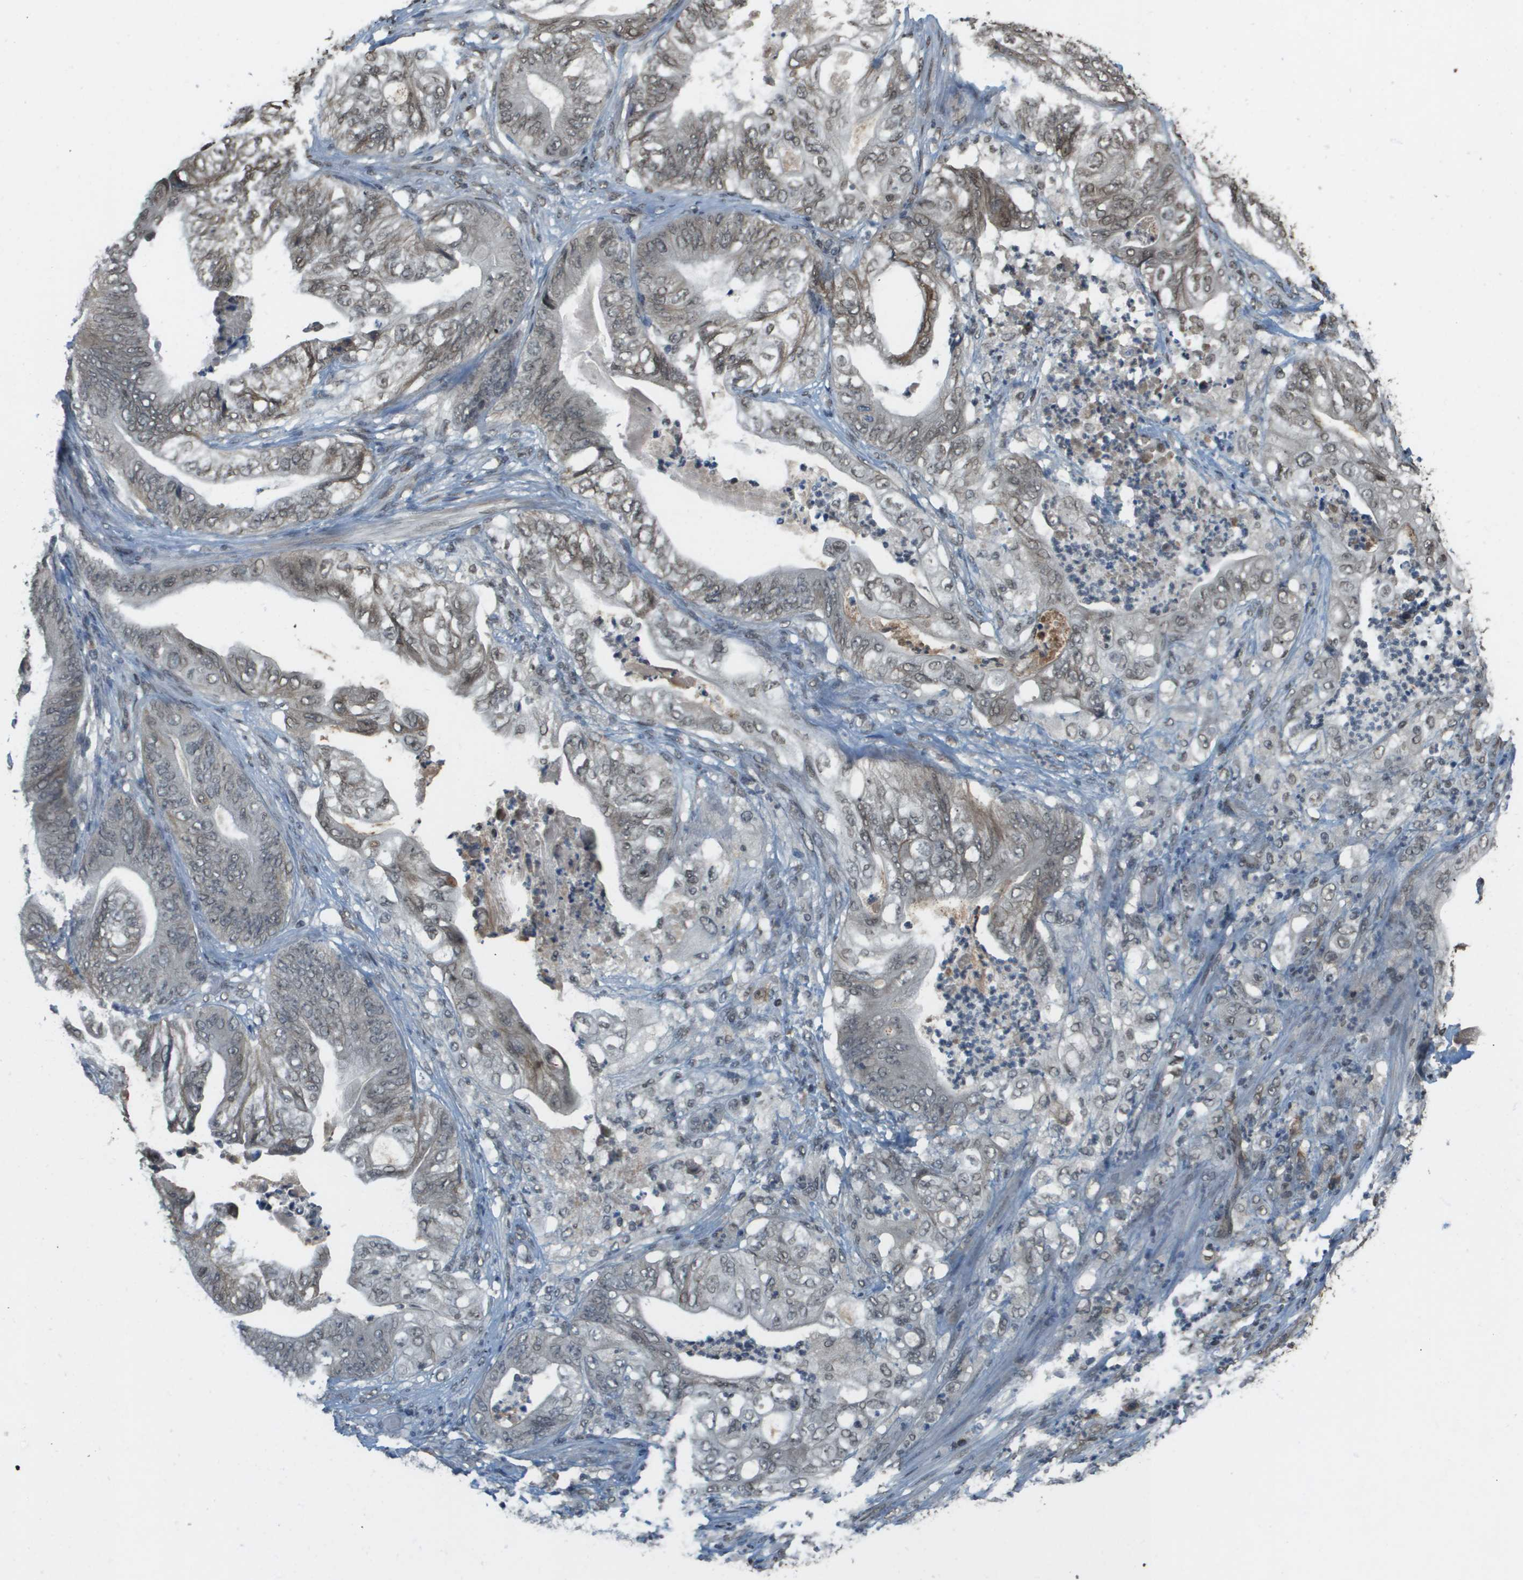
{"staining": {"intensity": "weak", "quantity": "25%-75%", "location": "nuclear"}, "tissue": "stomach cancer", "cell_type": "Tumor cells", "image_type": "cancer", "snomed": [{"axis": "morphology", "description": "Adenocarcinoma, NOS"}, {"axis": "topography", "description": "Stomach"}], "caption": "IHC (DAB) staining of stomach adenocarcinoma reveals weak nuclear protein expression in approximately 25%-75% of tumor cells.", "gene": "NDRG2", "patient": {"sex": "female", "age": 73}}